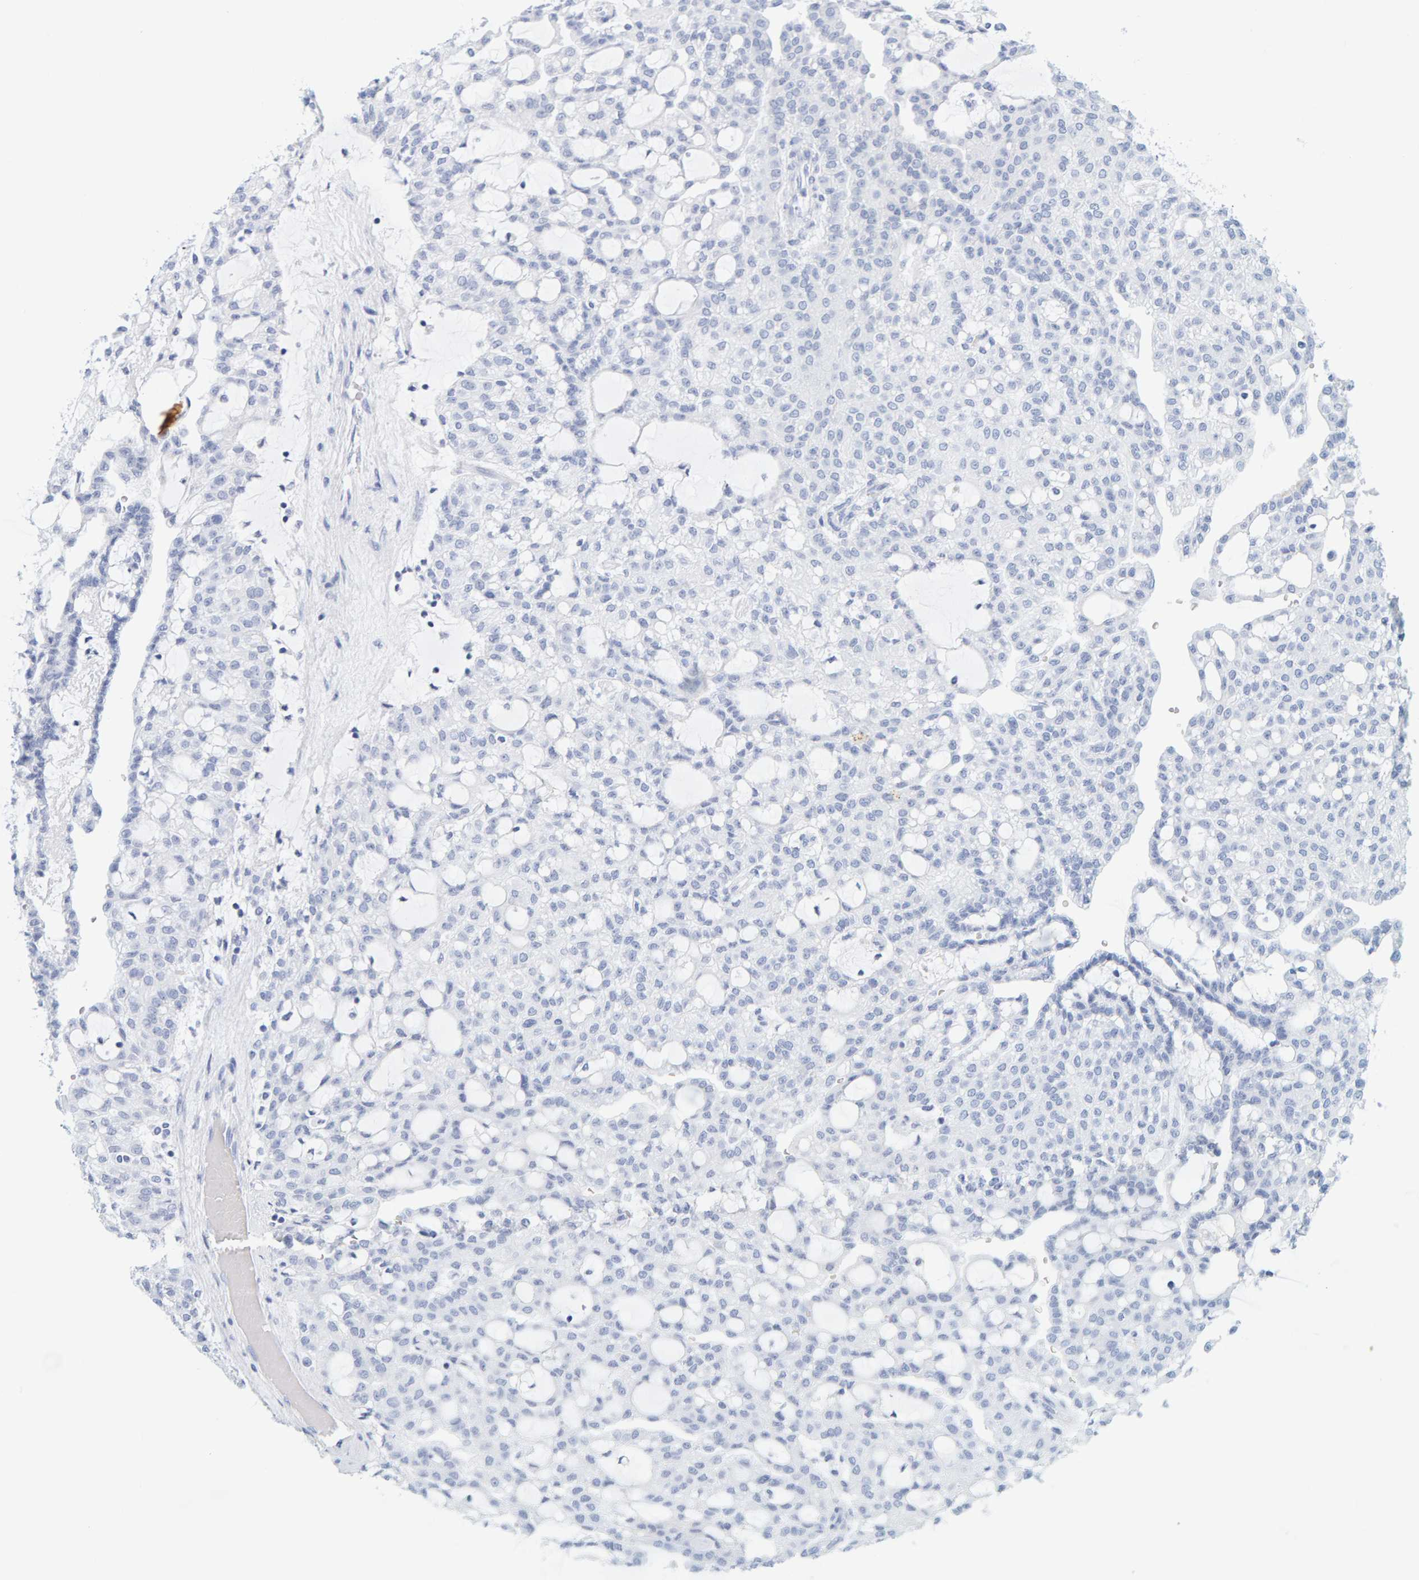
{"staining": {"intensity": "negative", "quantity": "none", "location": "none"}, "tissue": "renal cancer", "cell_type": "Tumor cells", "image_type": "cancer", "snomed": [{"axis": "morphology", "description": "Adenocarcinoma, NOS"}, {"axis": "topography", "description": "Kidney"}], "caption": "Human adenocarcinoma (renal) stained for a protein using IHC exhibits no expression in tumor cells.", "gene": "SFTPC", "patient": {"sex": "male", "age": 63}}